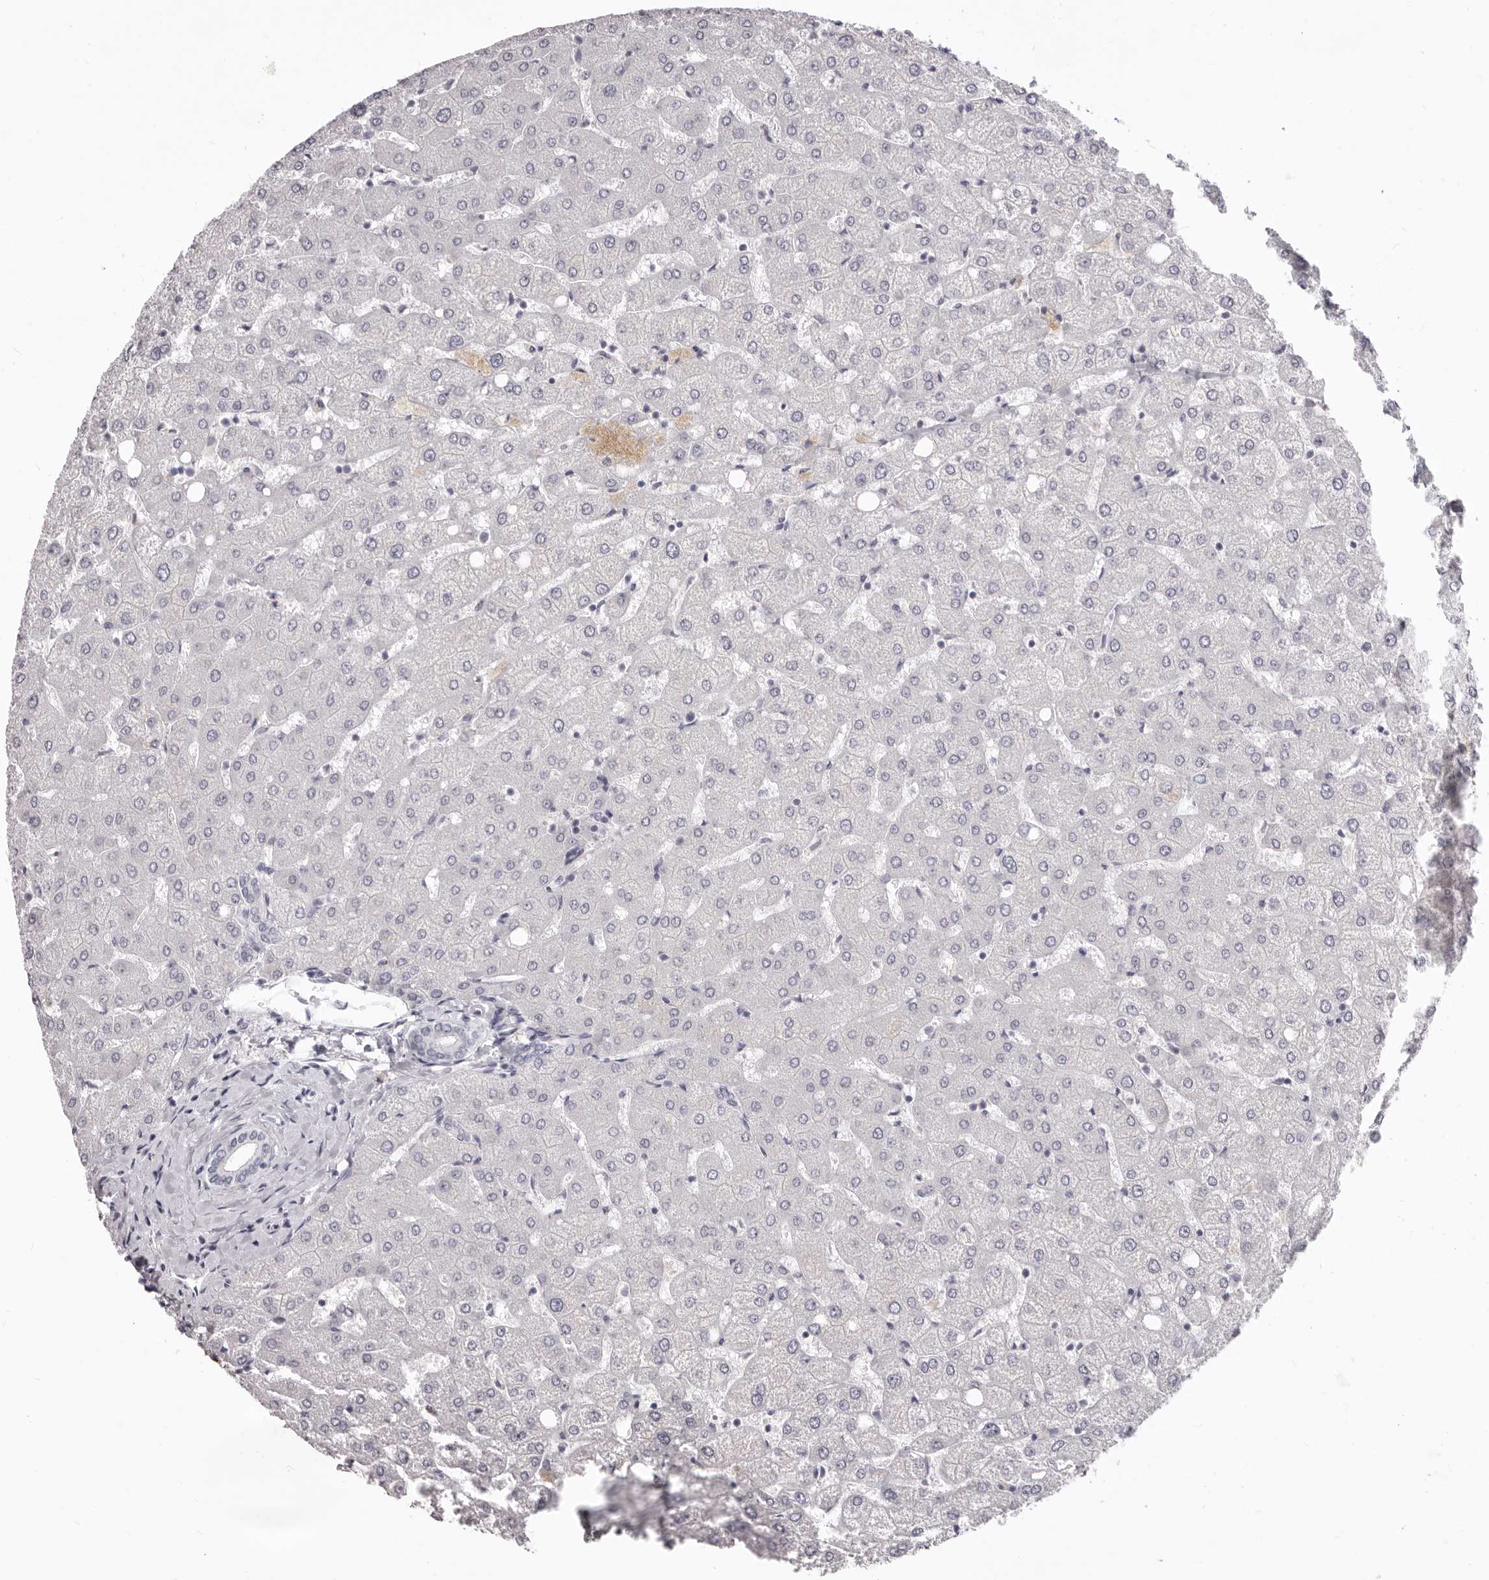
{"staining": {"intensity": "negative", "quantity": "none", "location": "none"}, "tissue": "liver", "cell_type": "Cholangiocytes", "image_type": "normal", "snomed": [{"axis": "morphology", "description": "Normal tissue, NOS"}, {"axis": "topography", "description": "Liver"}], "caption": "Immunohistochemical staining of normal liver demonstrates no significant expression in cholangiocytes. (DAB immunohistochemistry (IHC) visualized using brightfield microscopy, high magnification).", "gene": "PRMT2", "patient": {"sex": "female", "age": 54}}